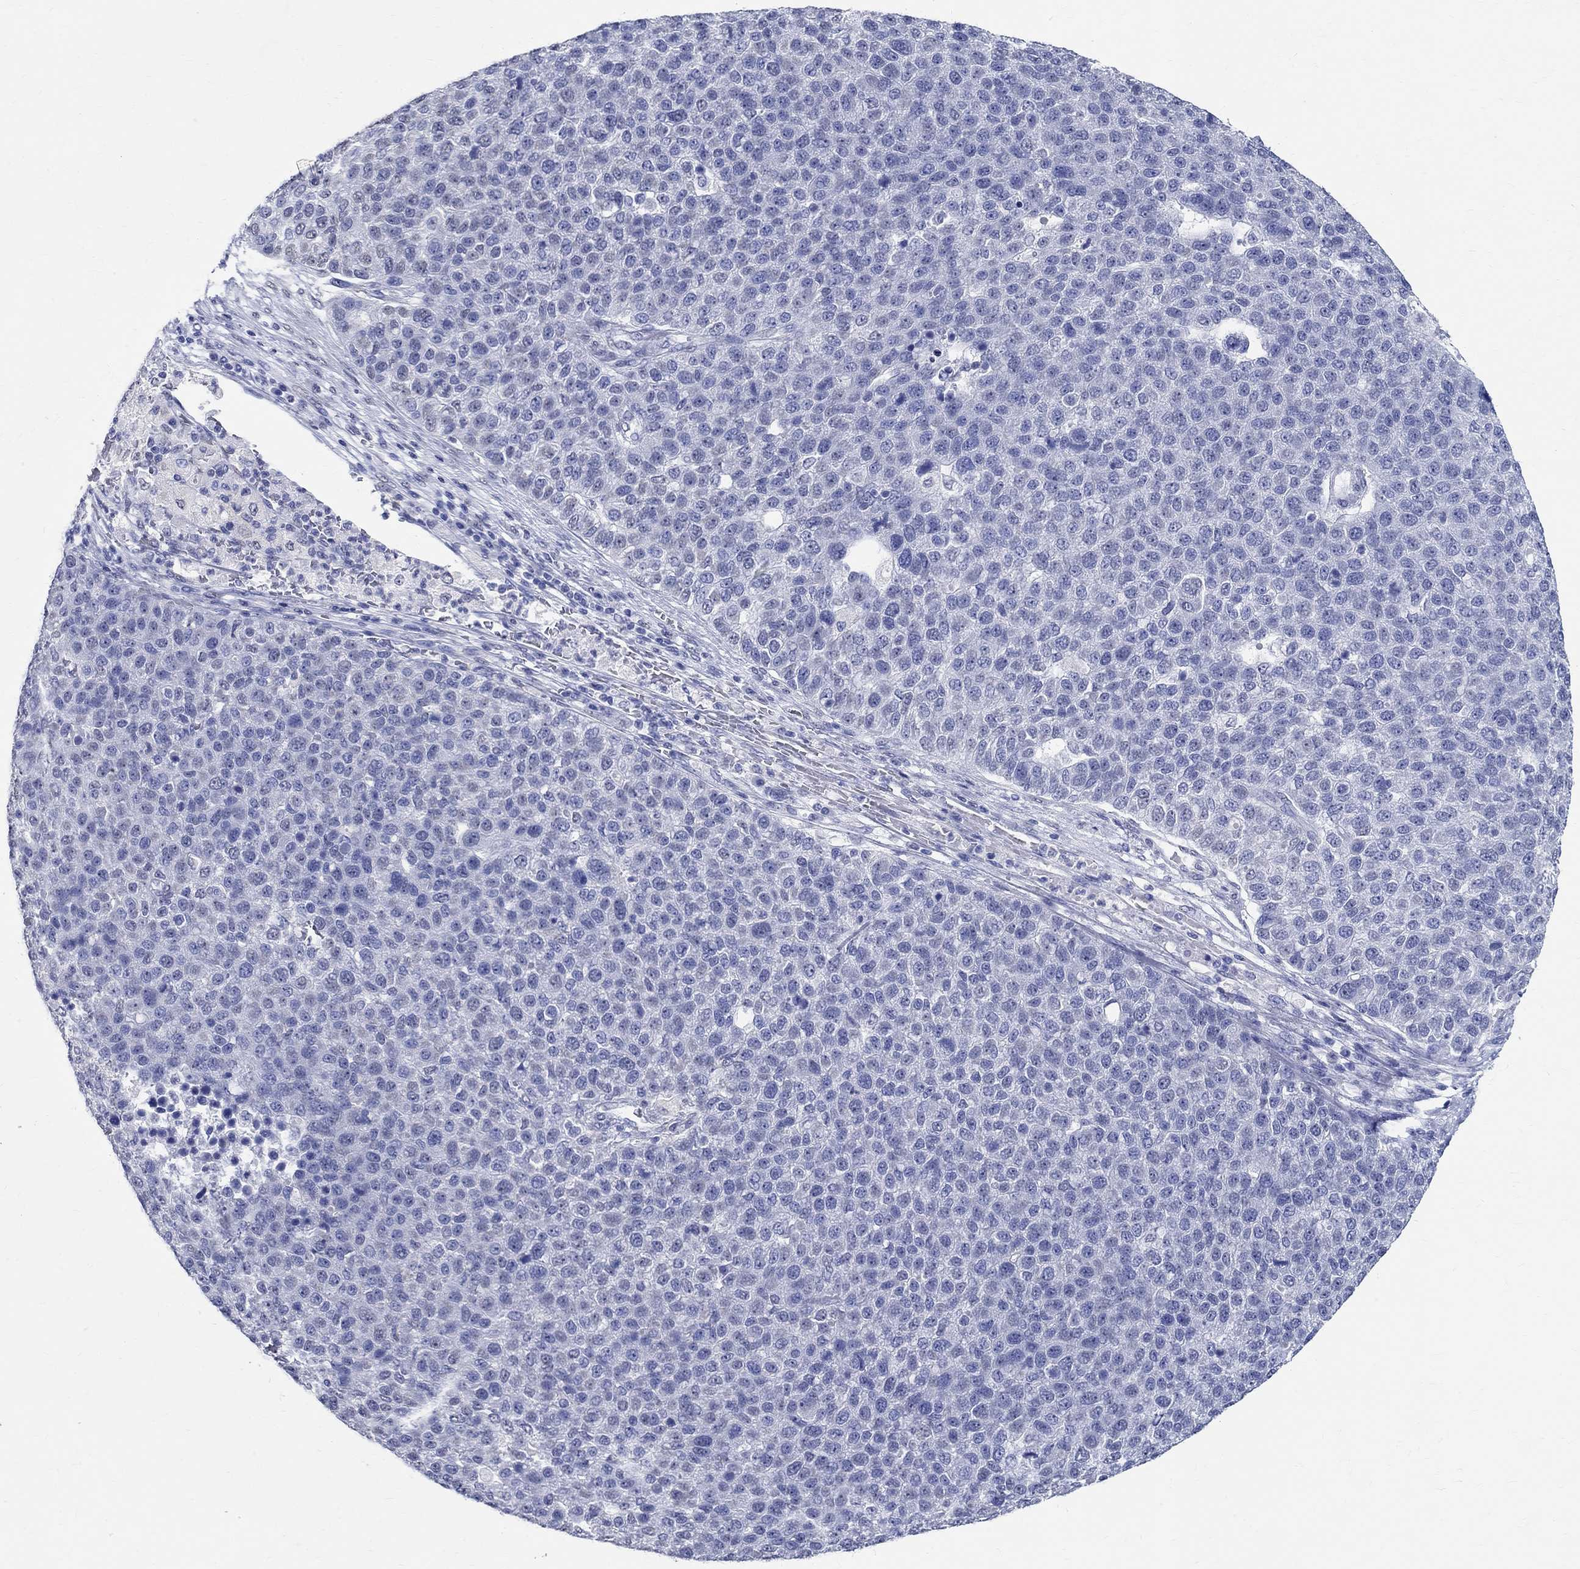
{"staining": {"intensity": "negative", "quantity": "none", "location": "none"}, "tissue": "pancreatic cancer", "cell_type": "Tumor cells", "image_type": "cancer", "snomed": [{"axis": "morphology", "description": "Adenocarcinoma, NOS"}, {"axis": "topography", "description": "Pancreas"}], "caption": "Micrograph shows no protein staining in tumor cells of pancreatic cancer tissue.", "gene": "TSPAN16", "patient": {"sex": "female", "age": 61}}